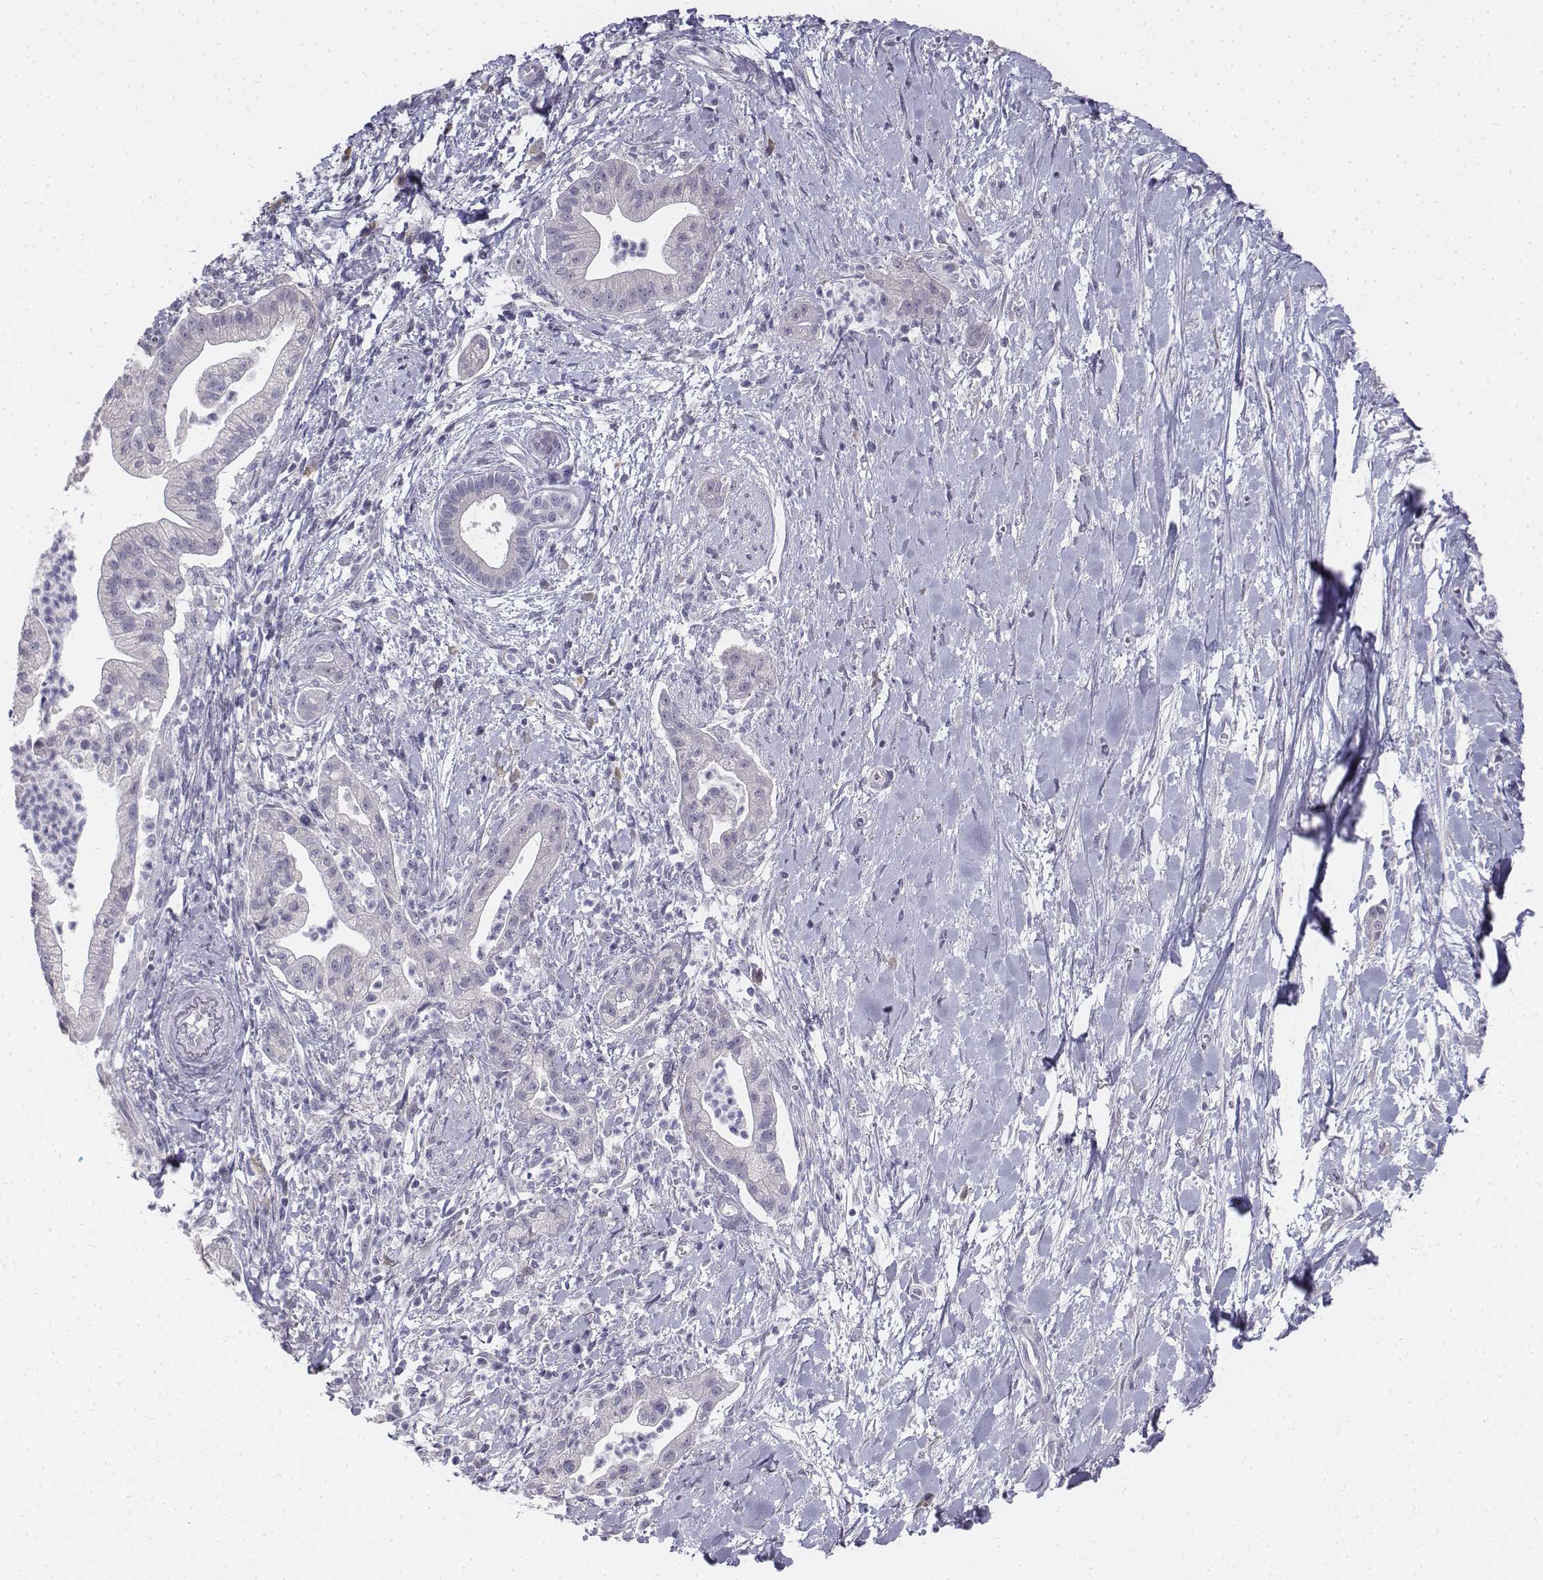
{"staining": {"intensity": "negative", "quantity": "none", "location": "none"}, "tissue": "pancreatic cancer", "cell_type": "Tumor cells", "image_type": "cancer", "snomed": [{"axis": "morphology", "description": "Normal tissue, NOS"}, {"axis": "morphology", "description": "Adenocarcinoma, NOS"}, {"axis": "topography", "description": "Lymph node"}, {"axis": "topography", "description": "Pancreas"}], "caption": "Protein analysis of pancreatic cancer reveals no significant expression in tumor cells.", "gene": "PENK", "patient": {"sex": "female", "age": 58}}